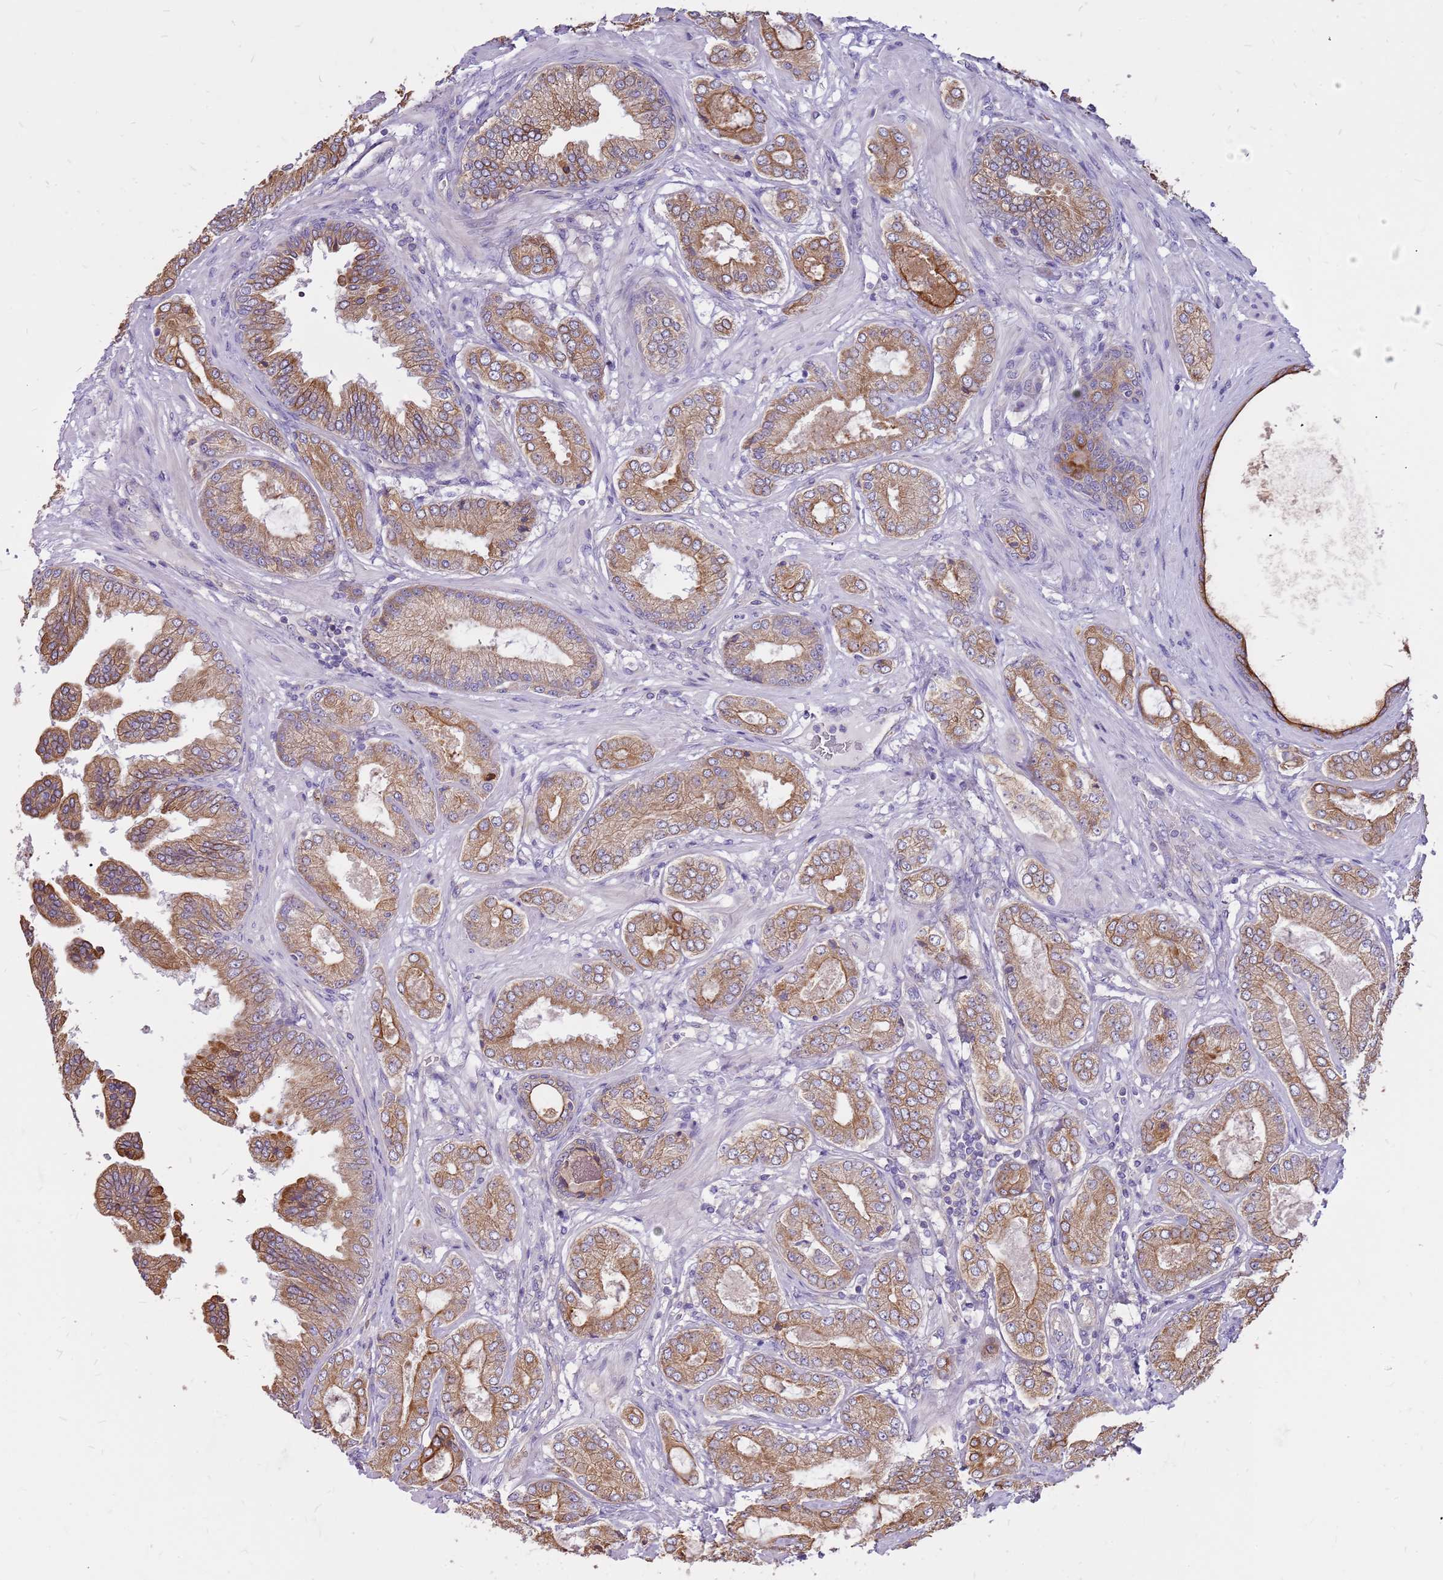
{"staining": {"intensity": "moderate", "quantity": ">75%", "location": "cytoplasmic/membranous"}, "tissue": "prostate cancer", "cell_type": "Tumor cells", "image_type": "cancer", "snomed": [{"axis": "morphology", "description": "Adenocarcinoma, Low grade"}, {"axis": "topography", "description": "Prostate"}], "caption": "This is an image of immunohistochemistry (IHC) staining of prostate cancer, which shows moderate staining in the cytoplasmic/membranous of tumor cells.", "gene": "WASHC4", "patient": {"sex": "male", "age": 63}}